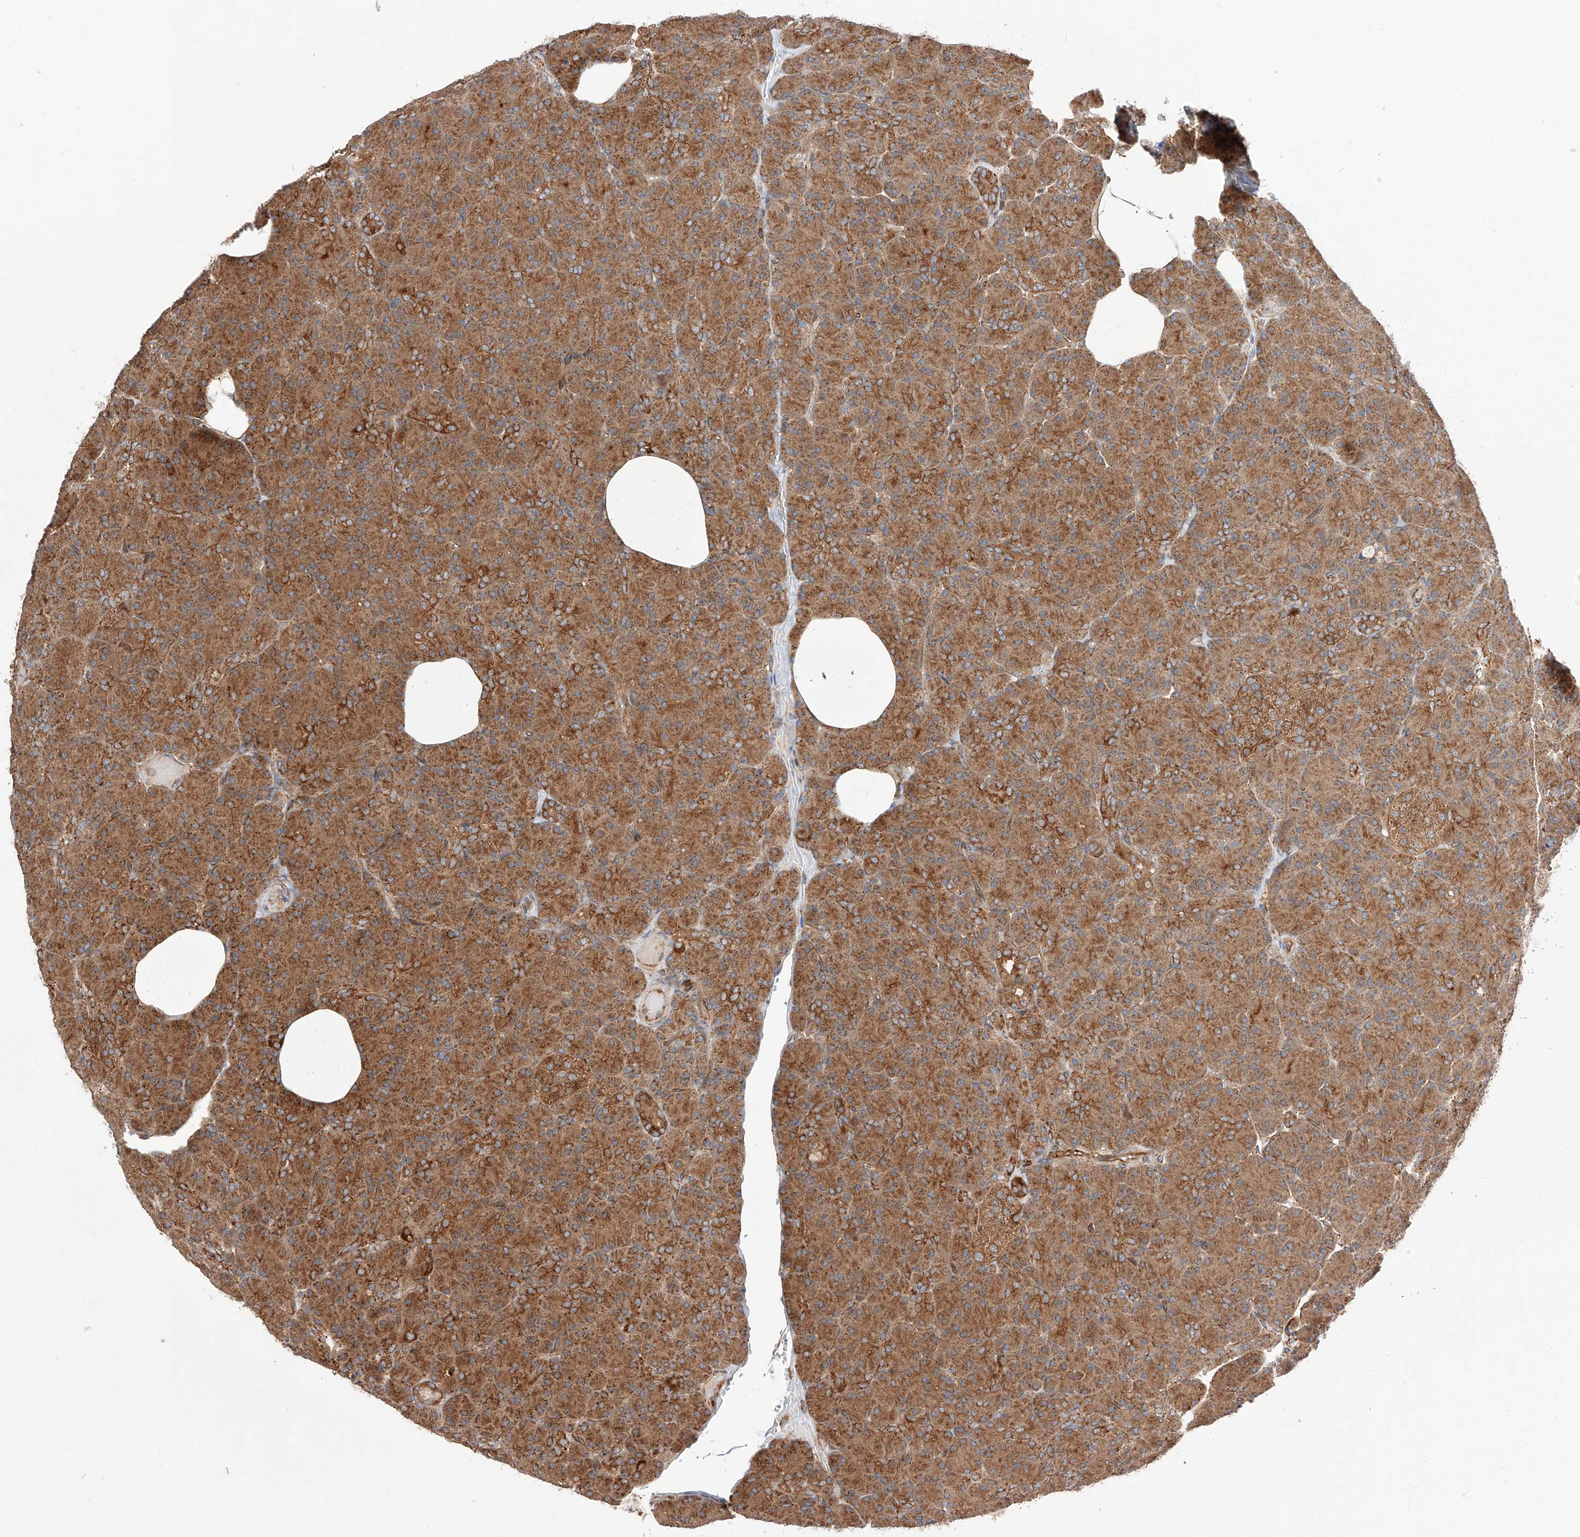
{"staining": {"intensity": "strong", "quantity": ">75%", "location": "cytoplasmic/membranous"}, "tissue": "pancreas", "cell_type": "Exocrine glandular cells", "image_type": "normal", "snomed": [{"axis": "morphology", "description": "Normal tissue, NOS"}, {"axis": "topography", "description": "Pancreas"}], "caption": "Immunohistochemistry histopathology image of unremarkable pancreas stained for a protein (brown), which demonstrates high levels of strong cytoplasmic/membranous positivity in about >75% of exocrine glandular cells.", "gene": "ISCA2", "patient": {"sex": "female", "age": 43}}